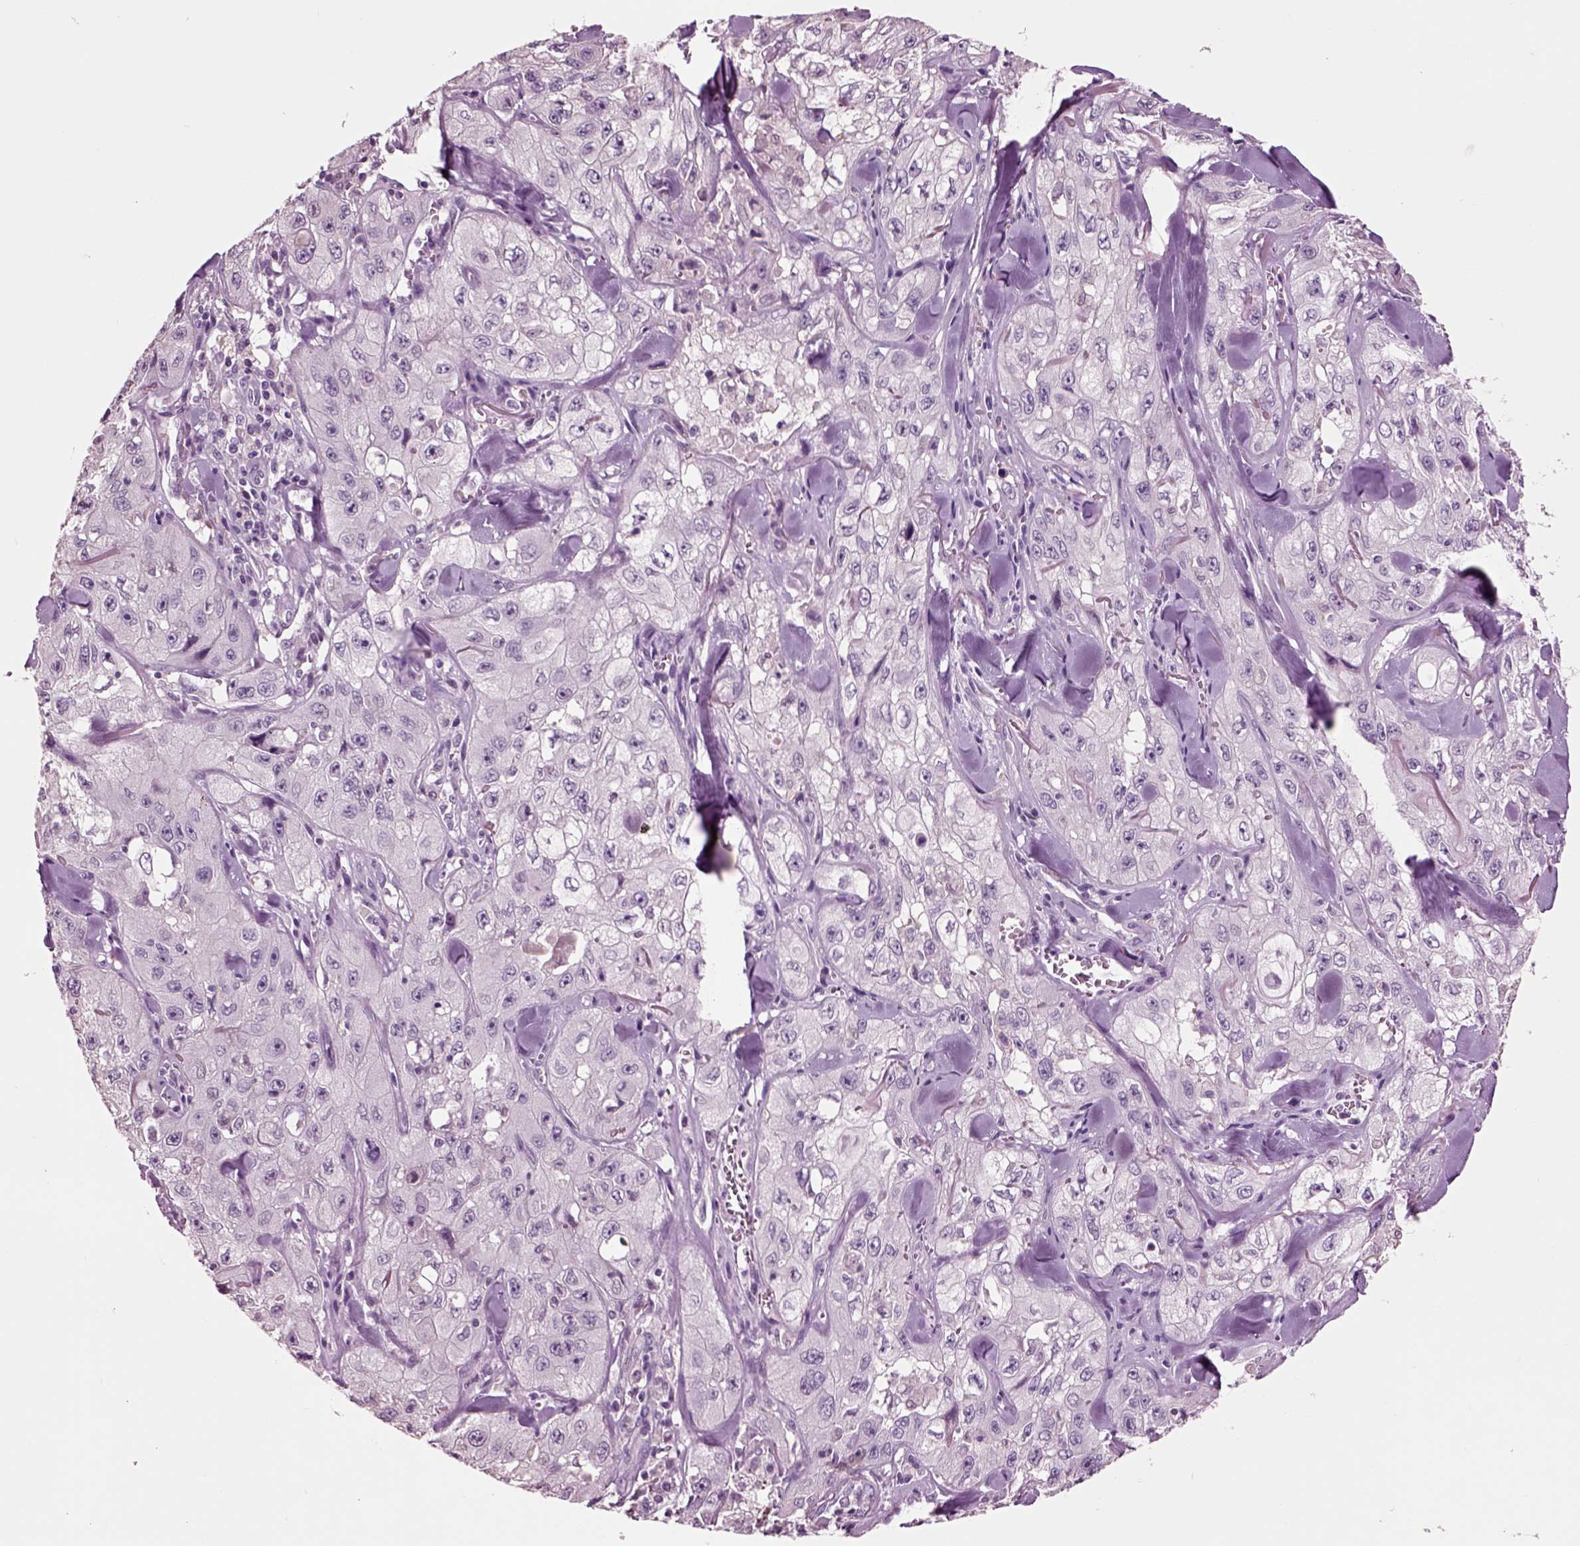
{"staining": {"intensity": "negative", "quantity": "none", "location": "none"}, "tissue": "skin cancer", "cell_type": "Tumor cells", "image_type": "cancer", "snomed": [{"axis": "morphology", "description": "Squamous cell carcinoma, NOS"}, {"axis": "topography", "description": "Skin"}, {"axis": "topography", "description": "Subcutis"}], "caption": "The photomicrograph reveals no staining of tumor cells in skin cancer (squamous cell carcinoma).", "gene": "CHGB", "patient": {"sex": "male", "age": 73}}